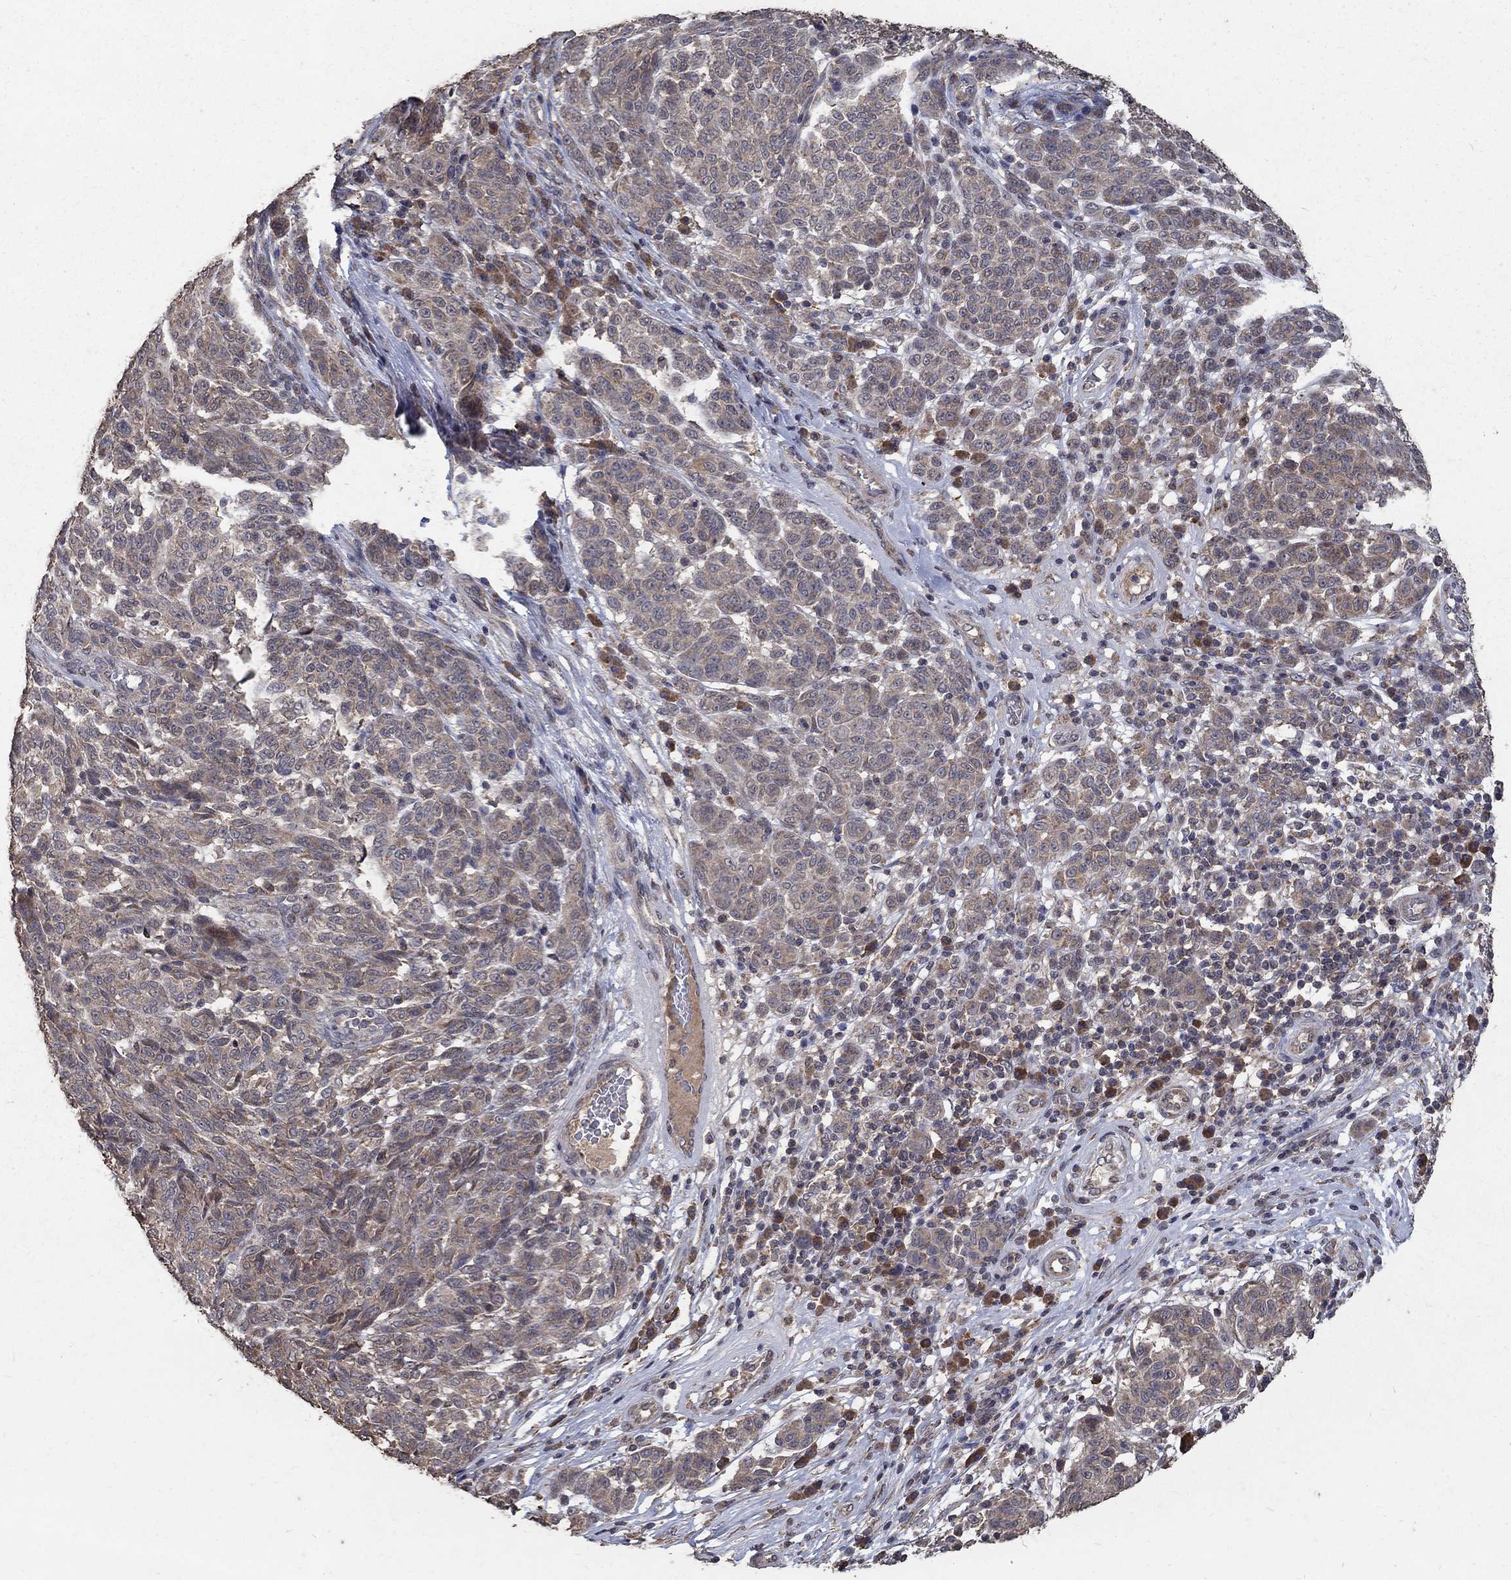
{"staining": {"intensity": "weak", "quantity": "25%-75%", "location": "cytoplasmic/membranous"}, "tissue": "melanoma", "cell_type": "Tumor cells", "image_type": "cancer", "snomed": [{"axis": "morphology", "description": "Malignant melanoma, NOS"}, {"axis": "topography", "description": "Skin"}], "caption": "Melanoma tissue exhibits weak cytoplasmic/membranous positivity in approximately 25%-75% of tumor cells, visualized by immunohistochemistry.", "gene": "C17orf75", "patient": {"sex": "male", "age": 59}}